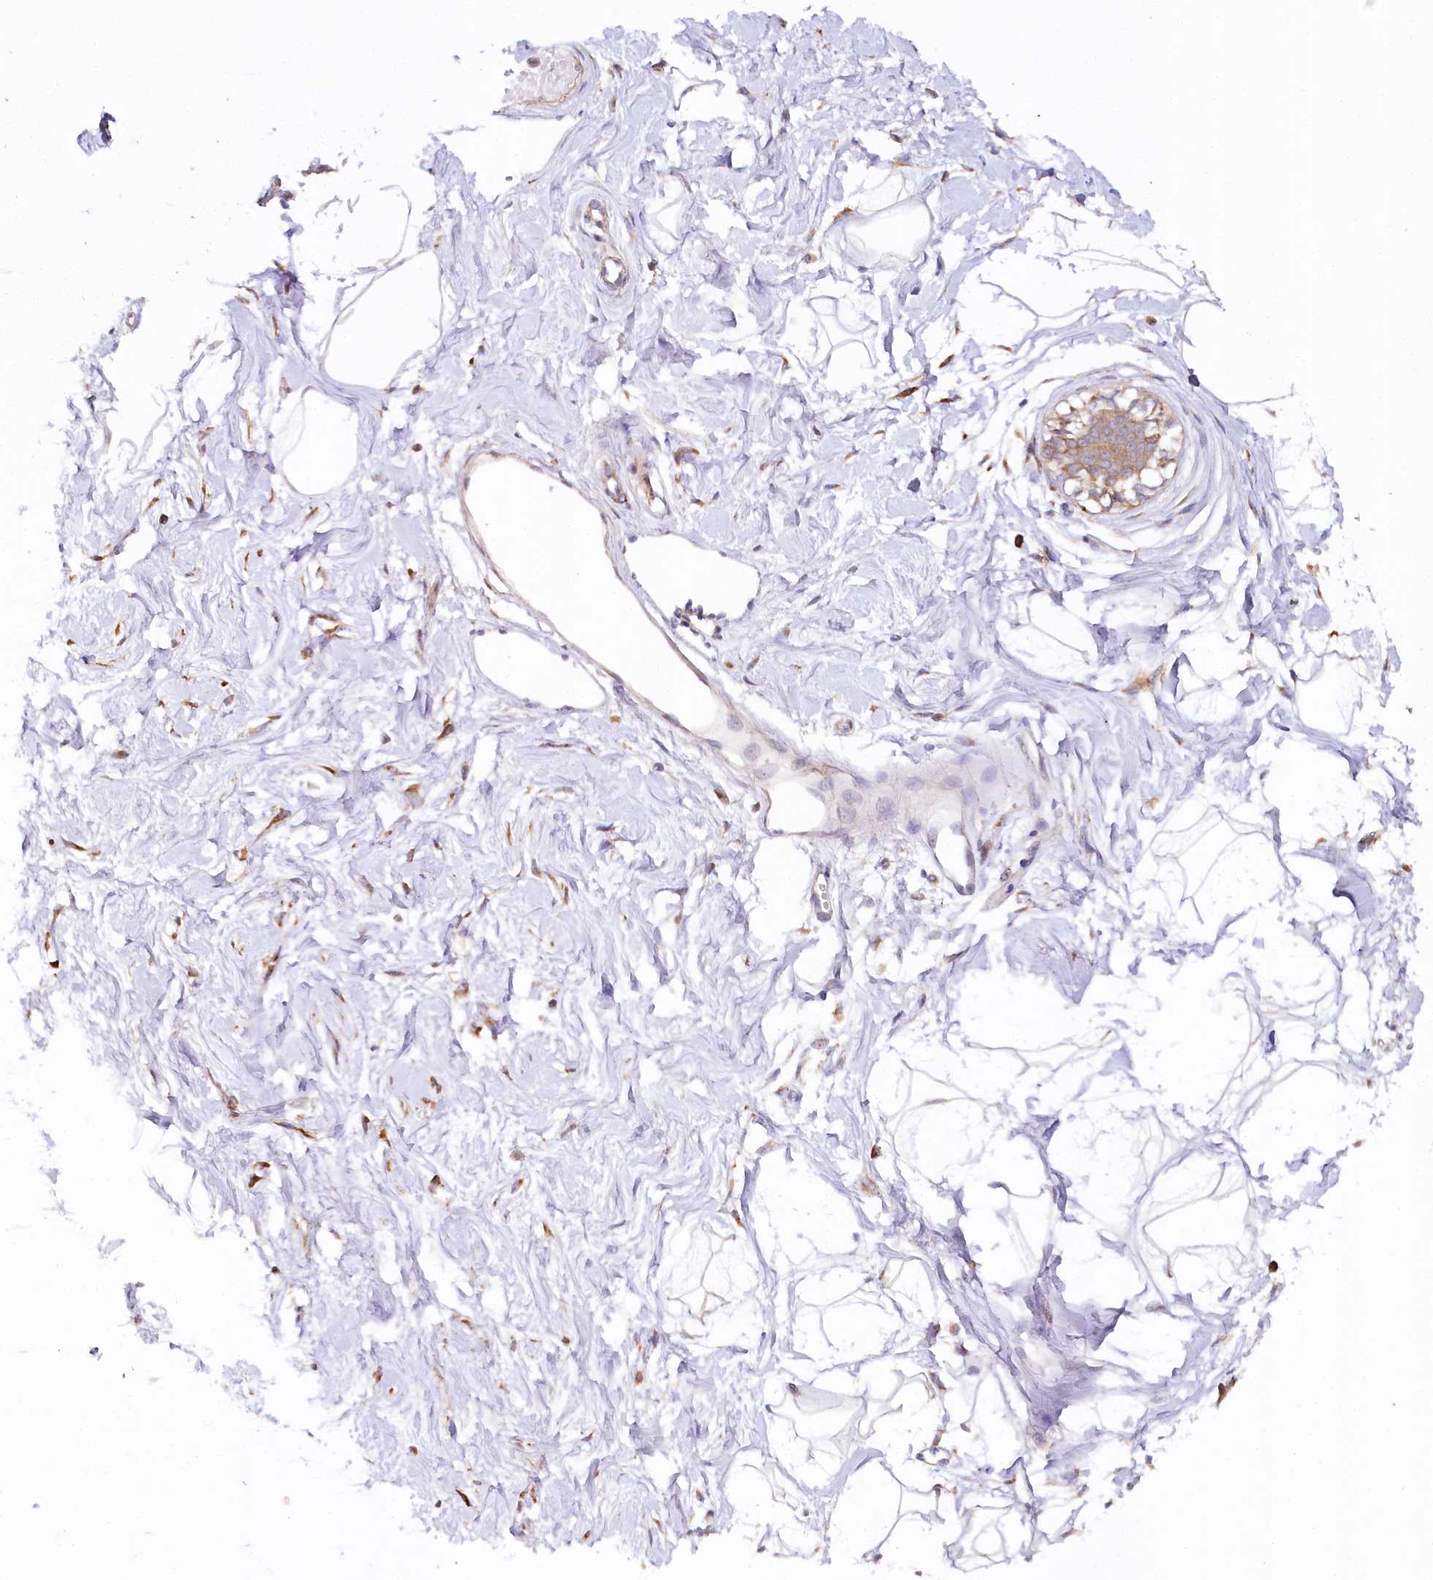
{"staining": {"intensity": "negative", "quantity": "none", "location": "none"}, "tissue": "breast", "cell_type": "Adipocytes", "image_type": "normal", "snomed": [{"axis": "morphology", "description": "Normal tissue, NOS"}, {"axis": "topography", "description": "Breast"}], "caption": "DAB (3,3'-diaminobenzidine) immunohistochemical staining of benign human breast displays no significant expression in adipocytes.", "gene": "VEGFA", "patient": {"sex": "female", "age": 45}}